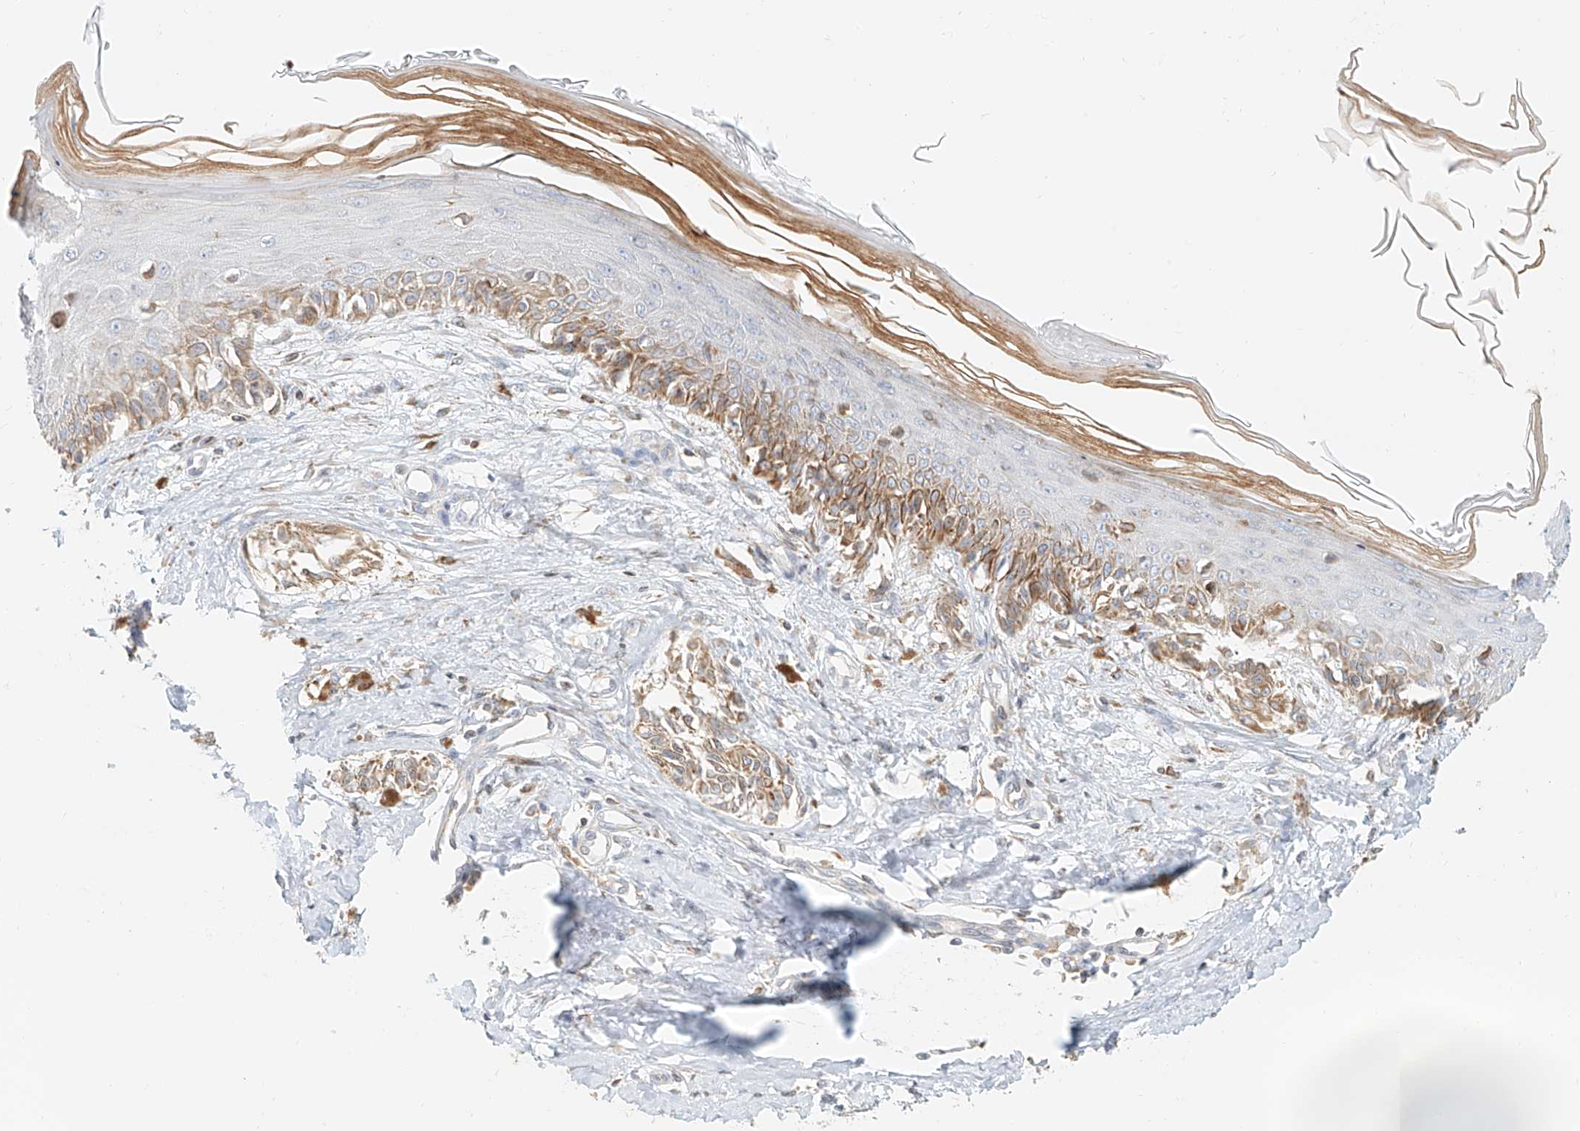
{"staining": {"intensity": "moderate", "quantity": "<25%", "location": "cytoplasmic/membranous"}, "tissue": "melanoma", "cell_type": "Tumor cells", "image_type": "cancer", "snomed": [{"axis": "morphology", "description": "Malignant melanoma, NOS"}, {"axis": "topography", "description": "Skin"}], "caption": "Protein expression analysis of melanoma demonstrates moderate cytoplasmic/membranous positivity in approximately <25% of tumor cells.", "gene": "DHRS7", "patient": {"sex": "male", "age": 53}}